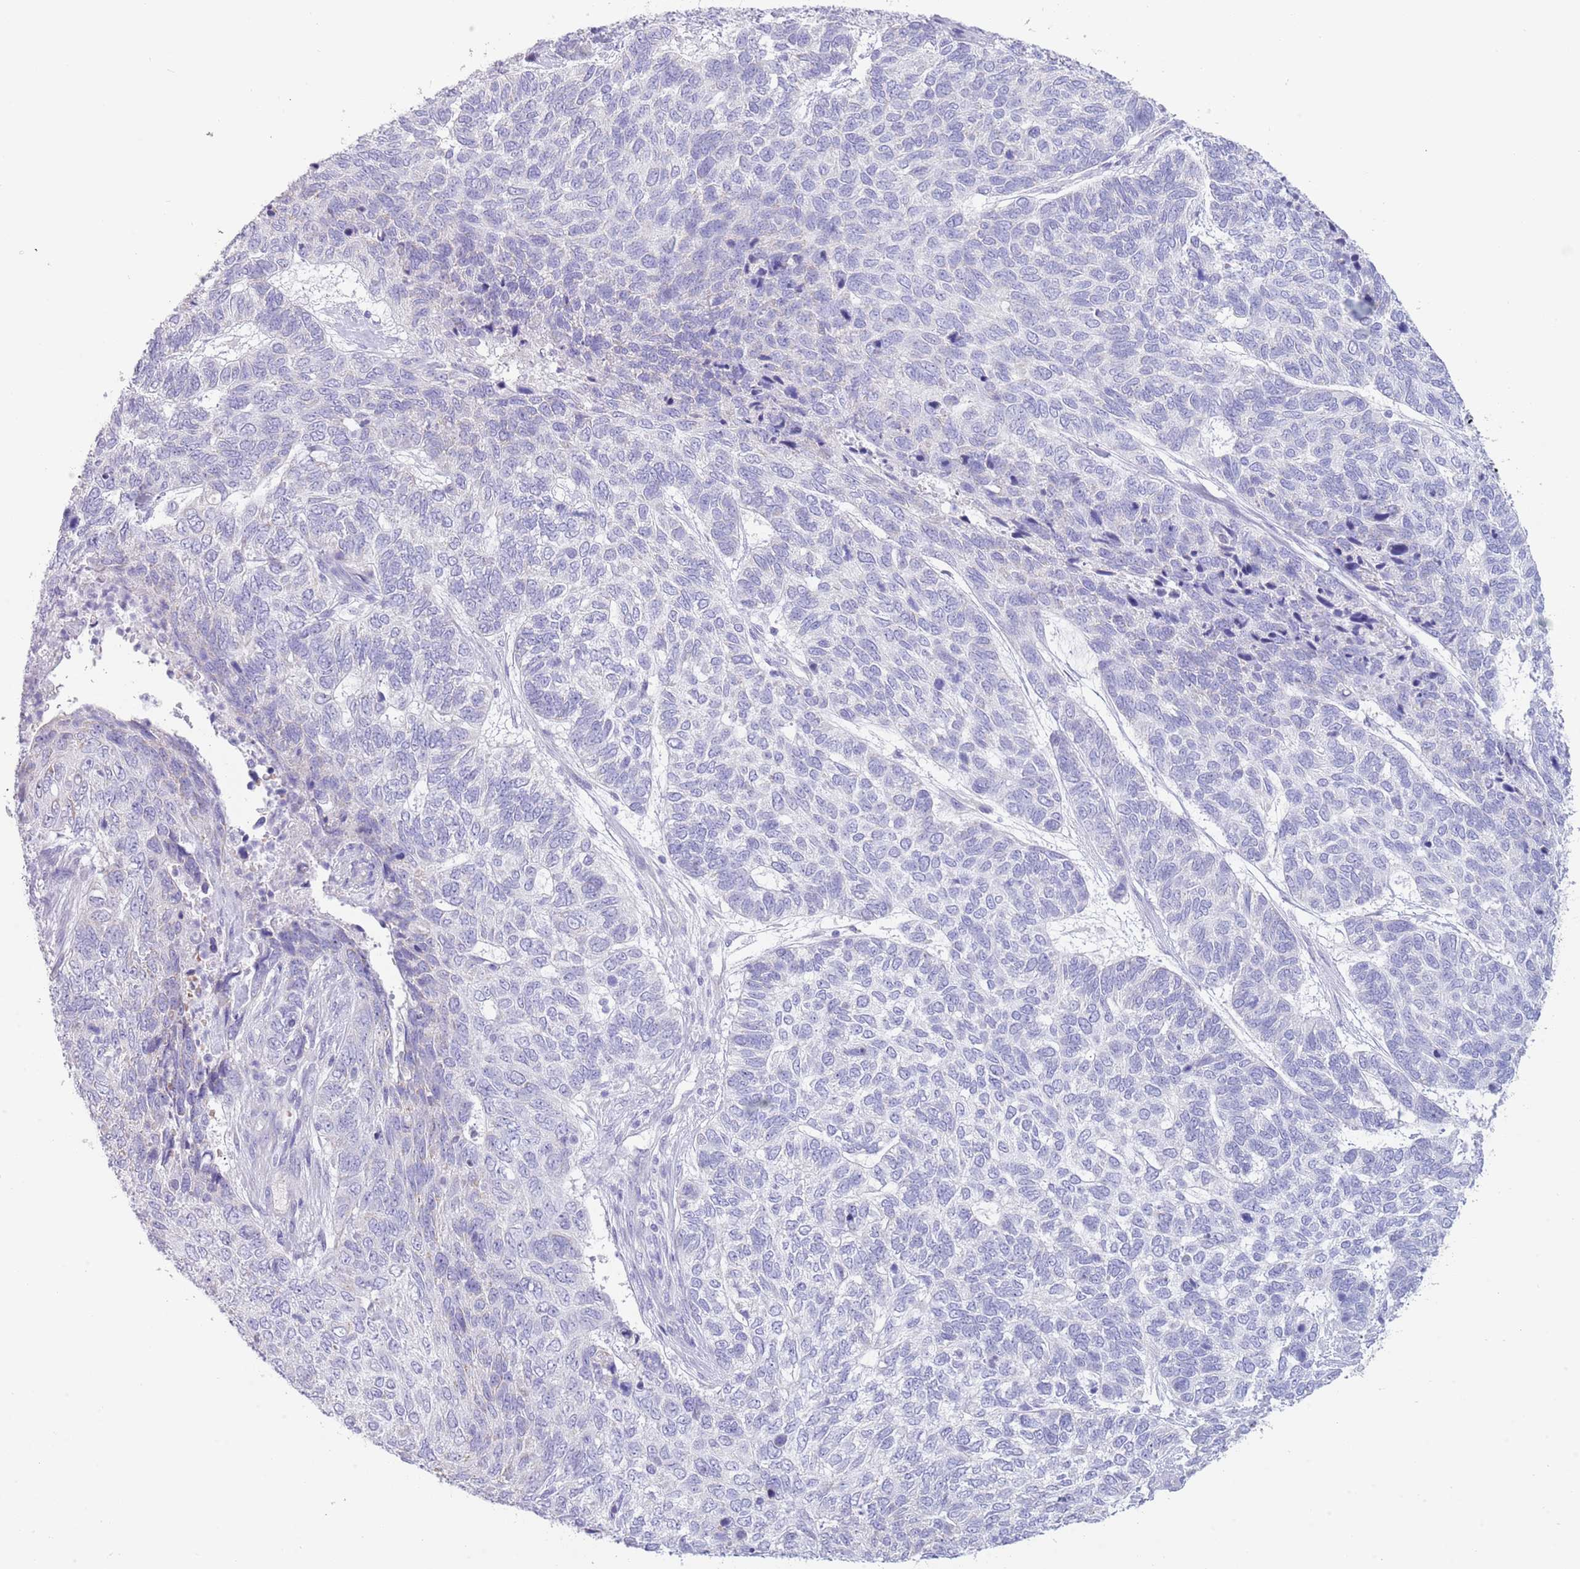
{"staining": {"intensity": "negative", "quantity": "none", "location": "none"}, "tissue": "skin cancer", "cell_type": "Tumor cells", "image_type": "cancer", "snomed": [{"axis": "morphology", "description": "Basal cell carcinoma"}, {"axis": "topography", "description": "Skin"}], "caption": "DAB immunohistochemical staining of skin cancer (basal cell carcinoma) displays no significant positivity in tumor cells.", "gene": "ACR", "patient": {"sex": "female", "age": 65}}